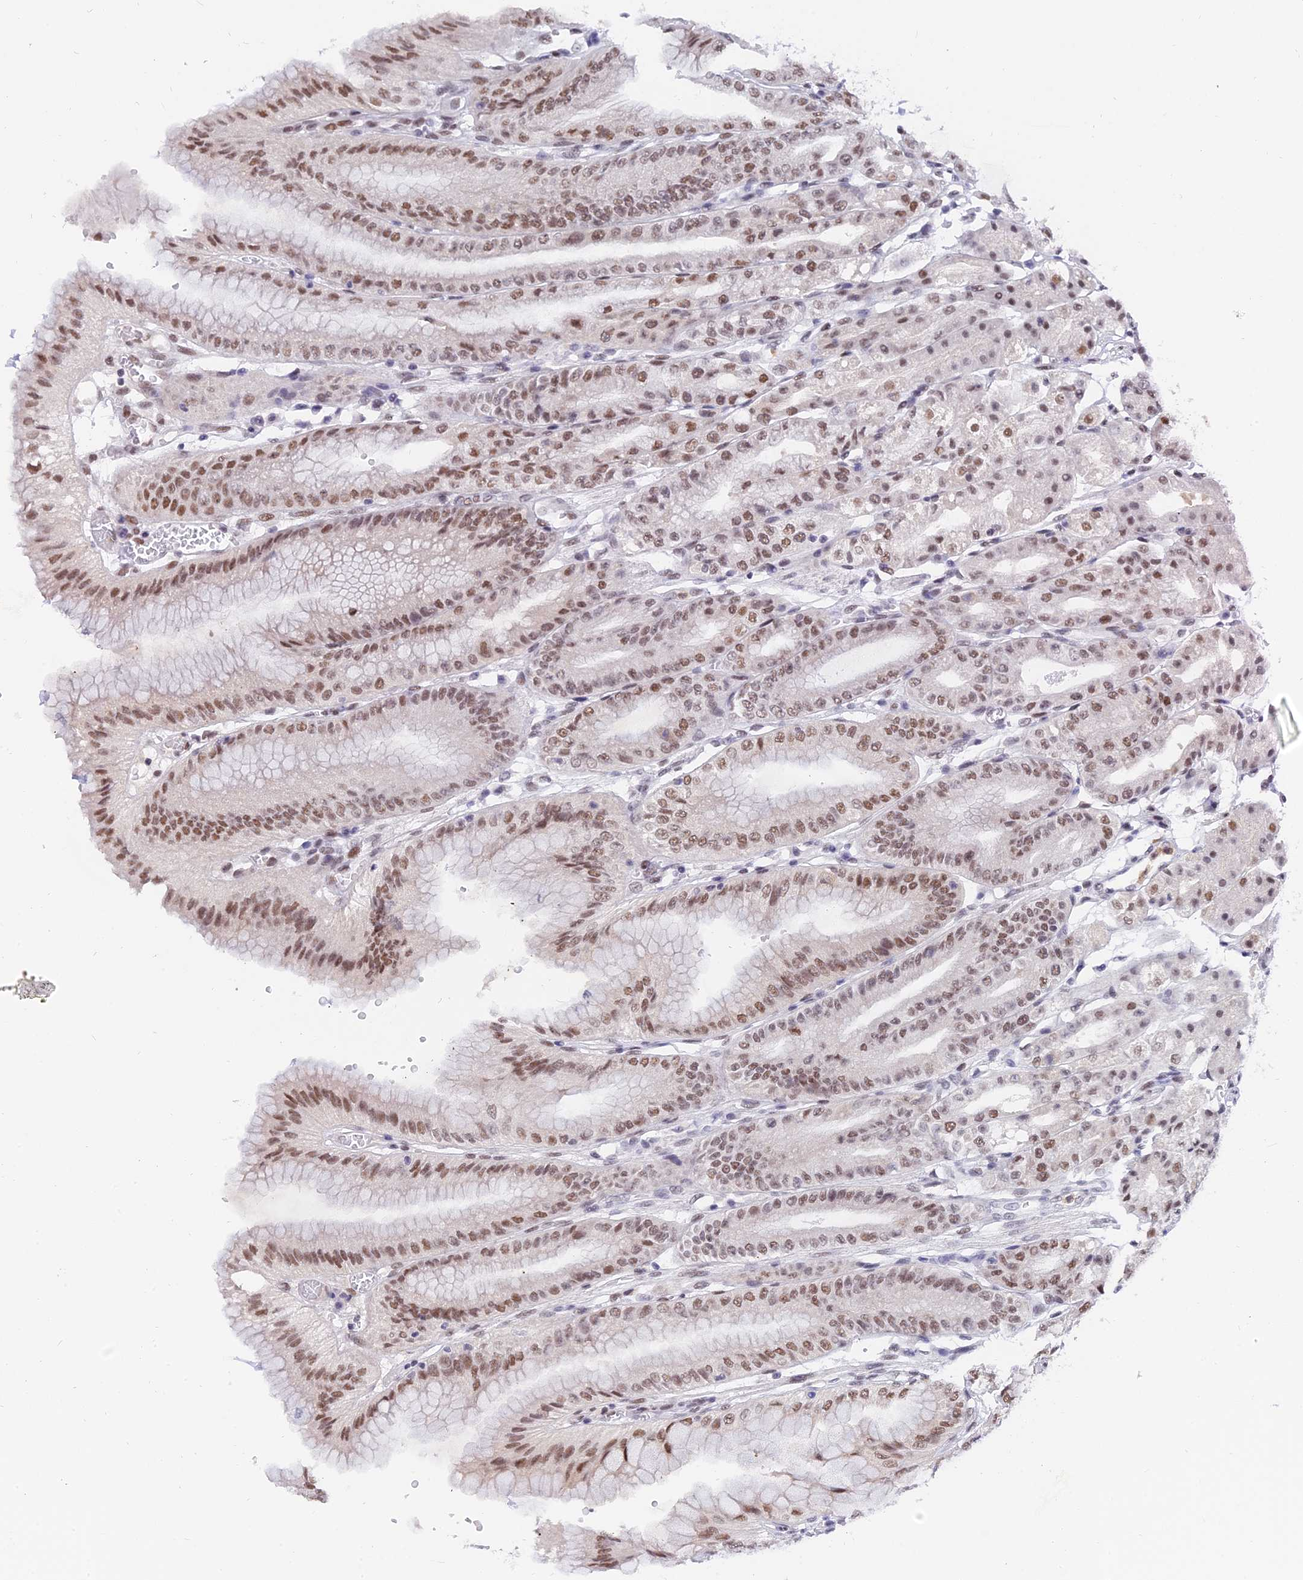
{"staining": {"intensity": "moderate", "quantity": ">75%", "location": "nuclear"}, "tissue": "stomach", "cell_type": "Glandular cells", "image_type": "normal", "snomed": [{"axis": "morphology", "description": "Normal tissue, NOS"}, {"axis": "topography", "description": "Stomach, lower"}], "caption": "Stomach stained with DAB (3,3'-diaminobenzidine) immunohistochemistry demonstrates medium levels of moderate nuclear expression in about >75% of glandular cells. The protein of interest is shown in brown color, while the nuclei are stained blue.", "gene": "DPY30", "patient": {"sex": "male", "age": 71}}